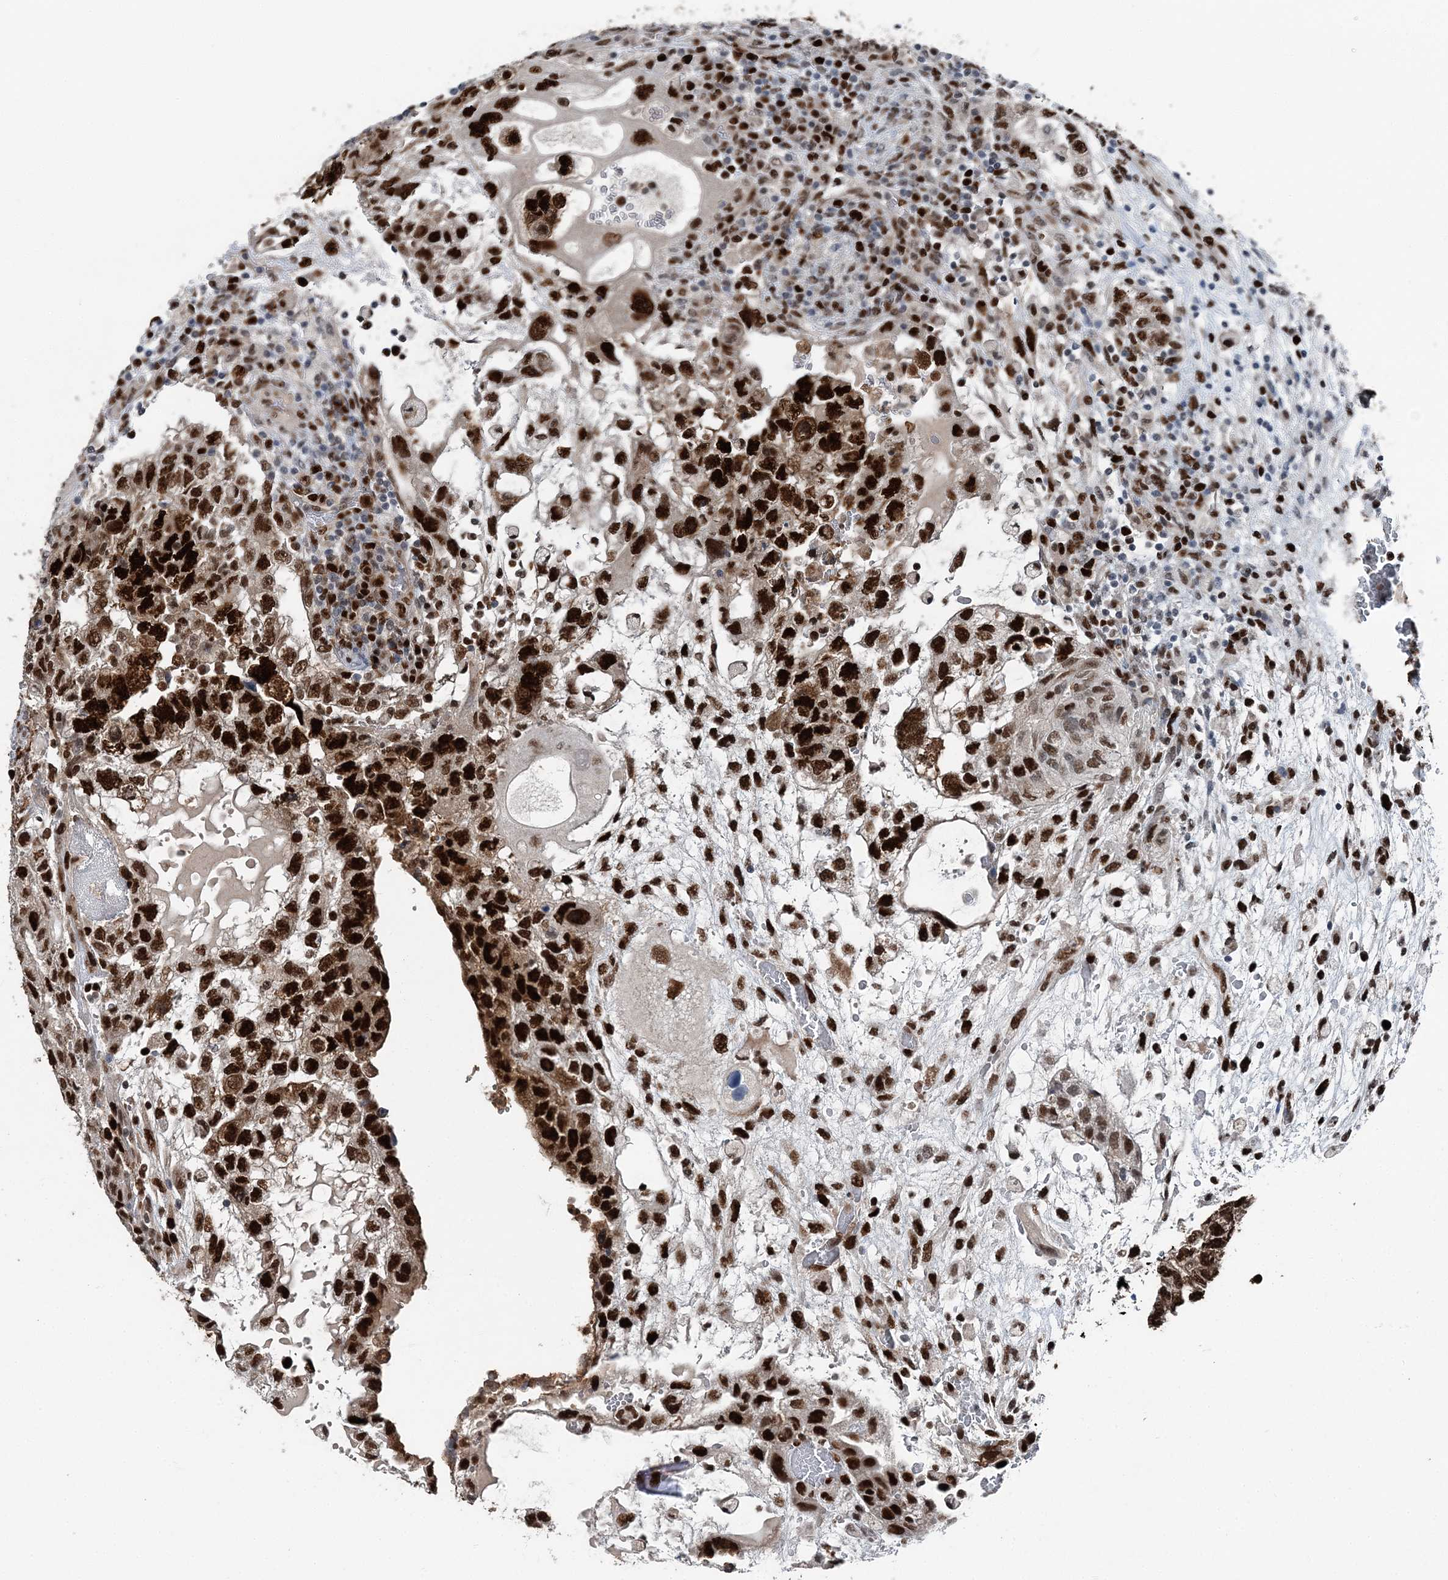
{"staining": {"intensity": "strong", "quantity": ">75%", "location": "nuclear"}, "tissue": "testis cancer", "cell_type": "Tumor cells", "image_type": "cancer", "snomed": [{"axis": "morphology", "description": "Carcinoma, Embryonal, NOS"}, {"axis": "topography", "description": "Testis"}], "caption": "Testis embryonal carcinoma stained for a protein (brown) displays strong nuclear positive staining in approximately >75% of tumor cells.", "gene": "HAT1", "patient": {"sex": "male", "age": 36}}